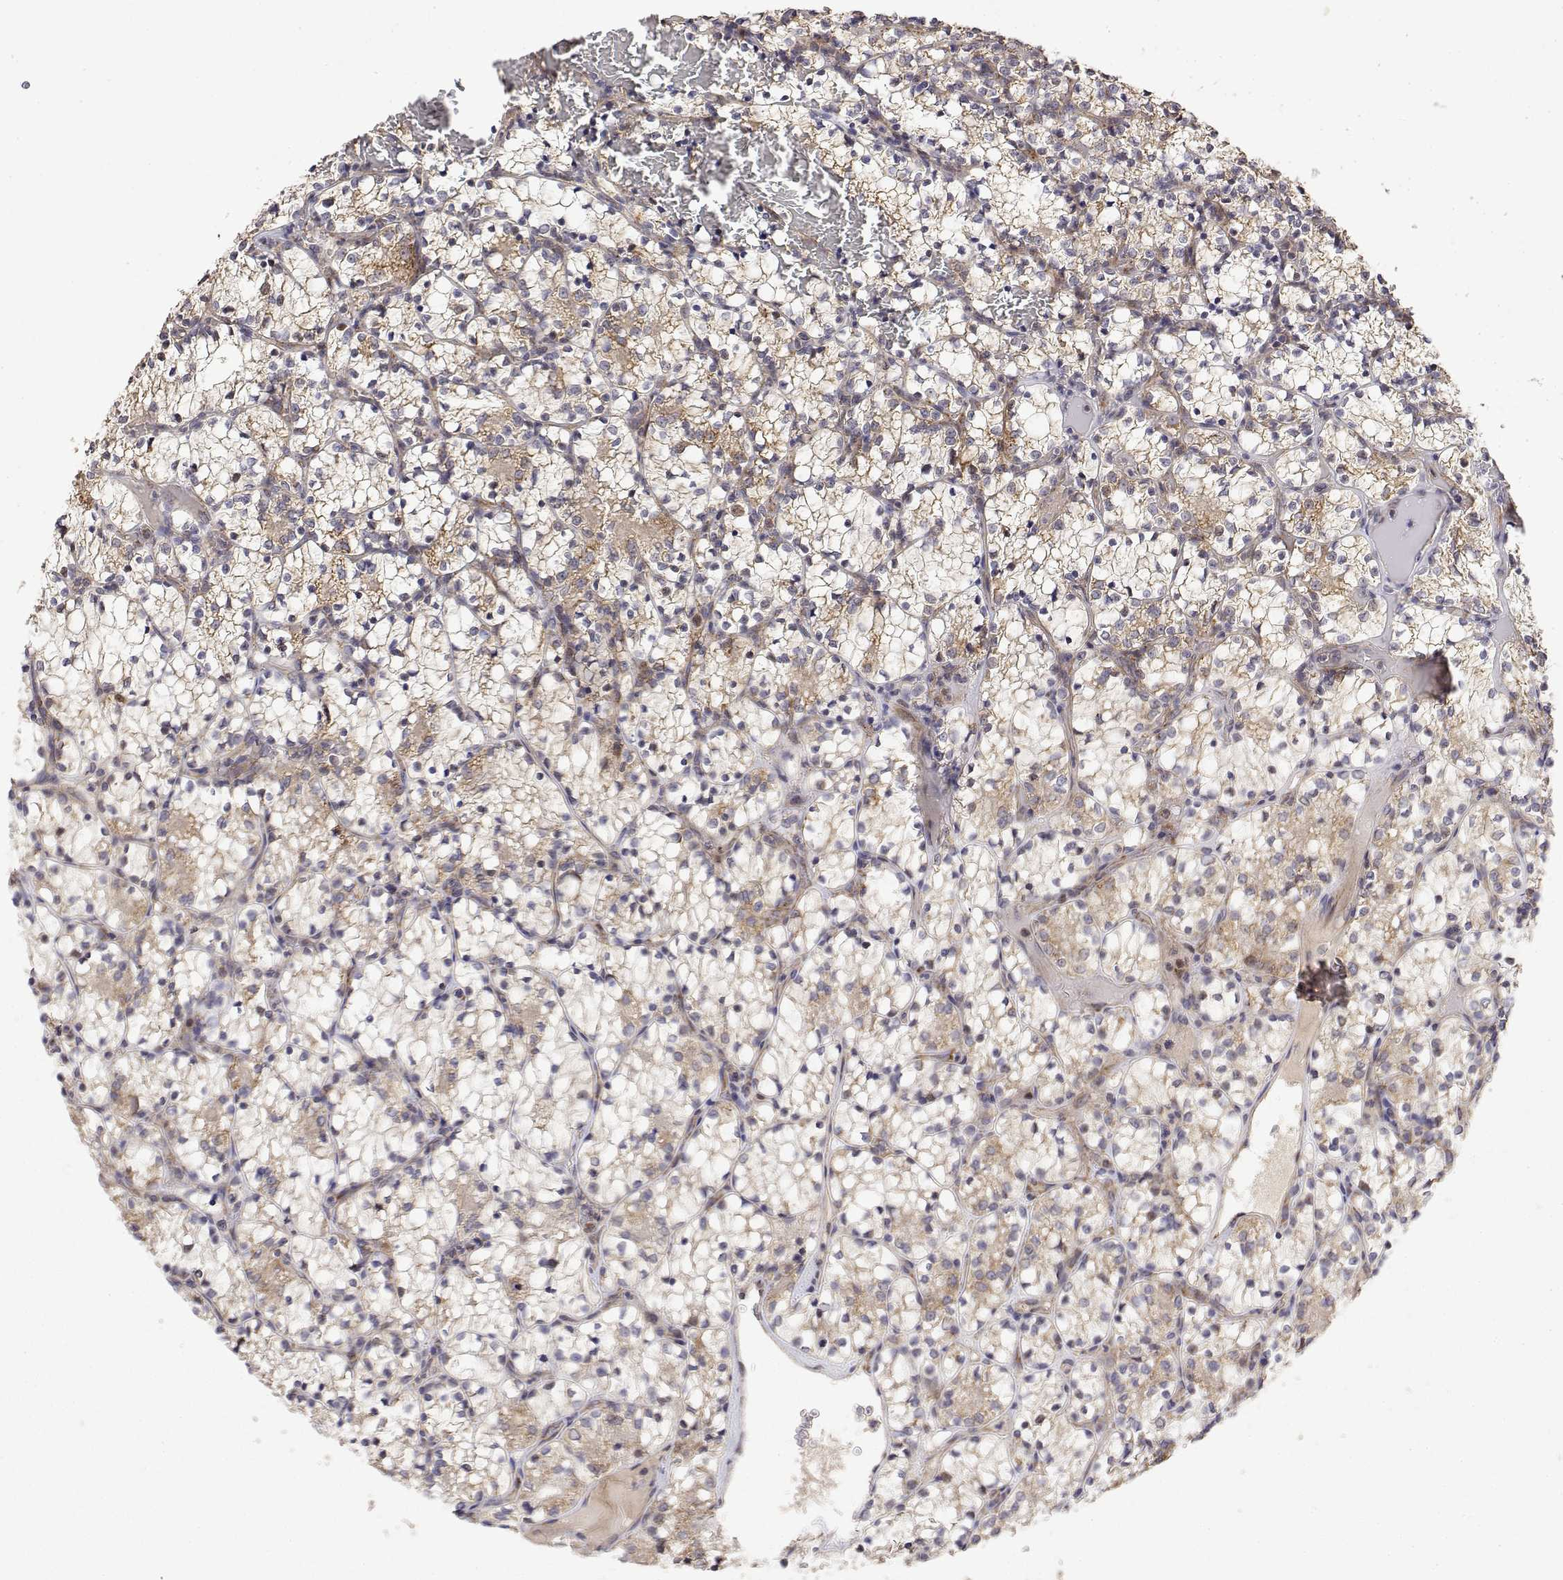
{"staining": {"intensity": "weak", "quantity": "25%-75%", "location": "cytoplasmic/membranous"}, "tissue": "renal cancer", "cell_type": "Tumor cells", "image_type": "cancer", "snomed": [{"axis": "morphology", "description": "Adenocarcinoma, NOS"}, {"axis": "topography", "description": "Kidney"}], "caption": "Tumor cells exhibit low levels of weak cytoplasmic/membranous positivity in approximately 25%-75% of cells in human adenocarcinoma (renal).", "gene": "GADD45GIP1", "patient": {"sex": "female", "age": 69}}